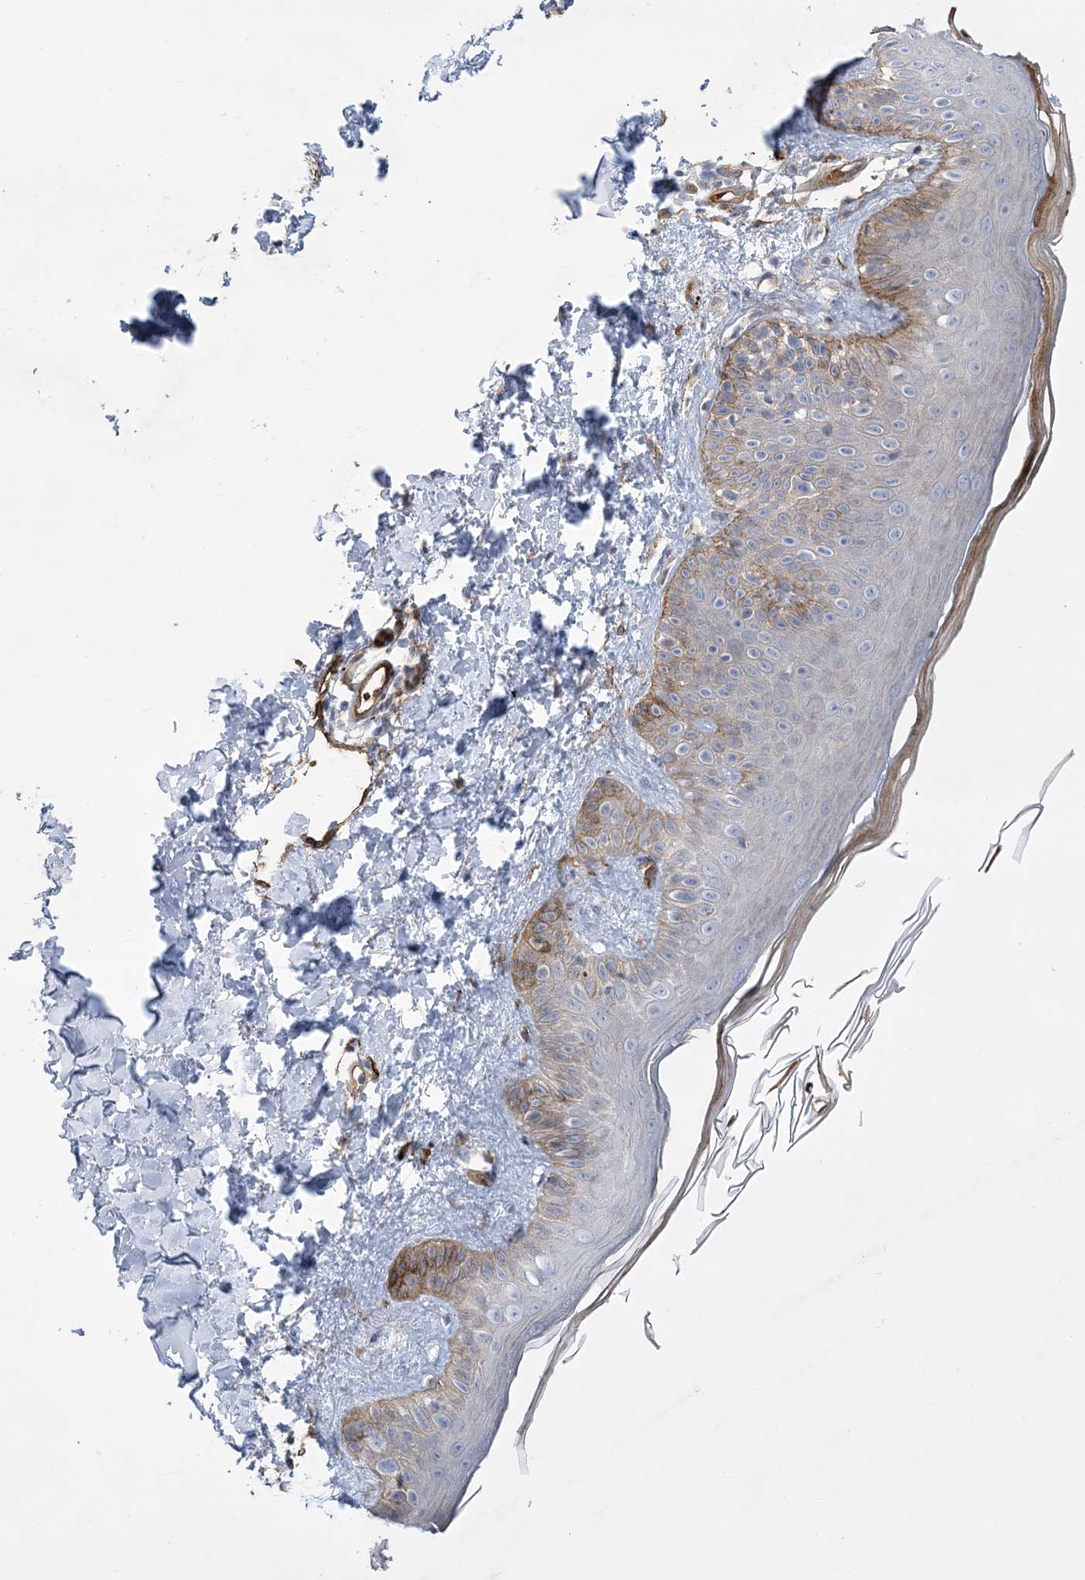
{"staining": {"intensity": "negative", "quantity": "none", "location": "none"}, "tissue": "skin", "cell_type": "Fibroblasts", "image_type": "normal", "snomed": [{"axis": "morphology", "description": "Normal tissue, NOS"}, {"axis": "topography", "description": "Skin"}], "caption": "Immunohistochemistry of benign human skin demonstrates no expression in fibroblasts.", "gene": "CALN1", "patient": {"sex": "male", "age": 52}}